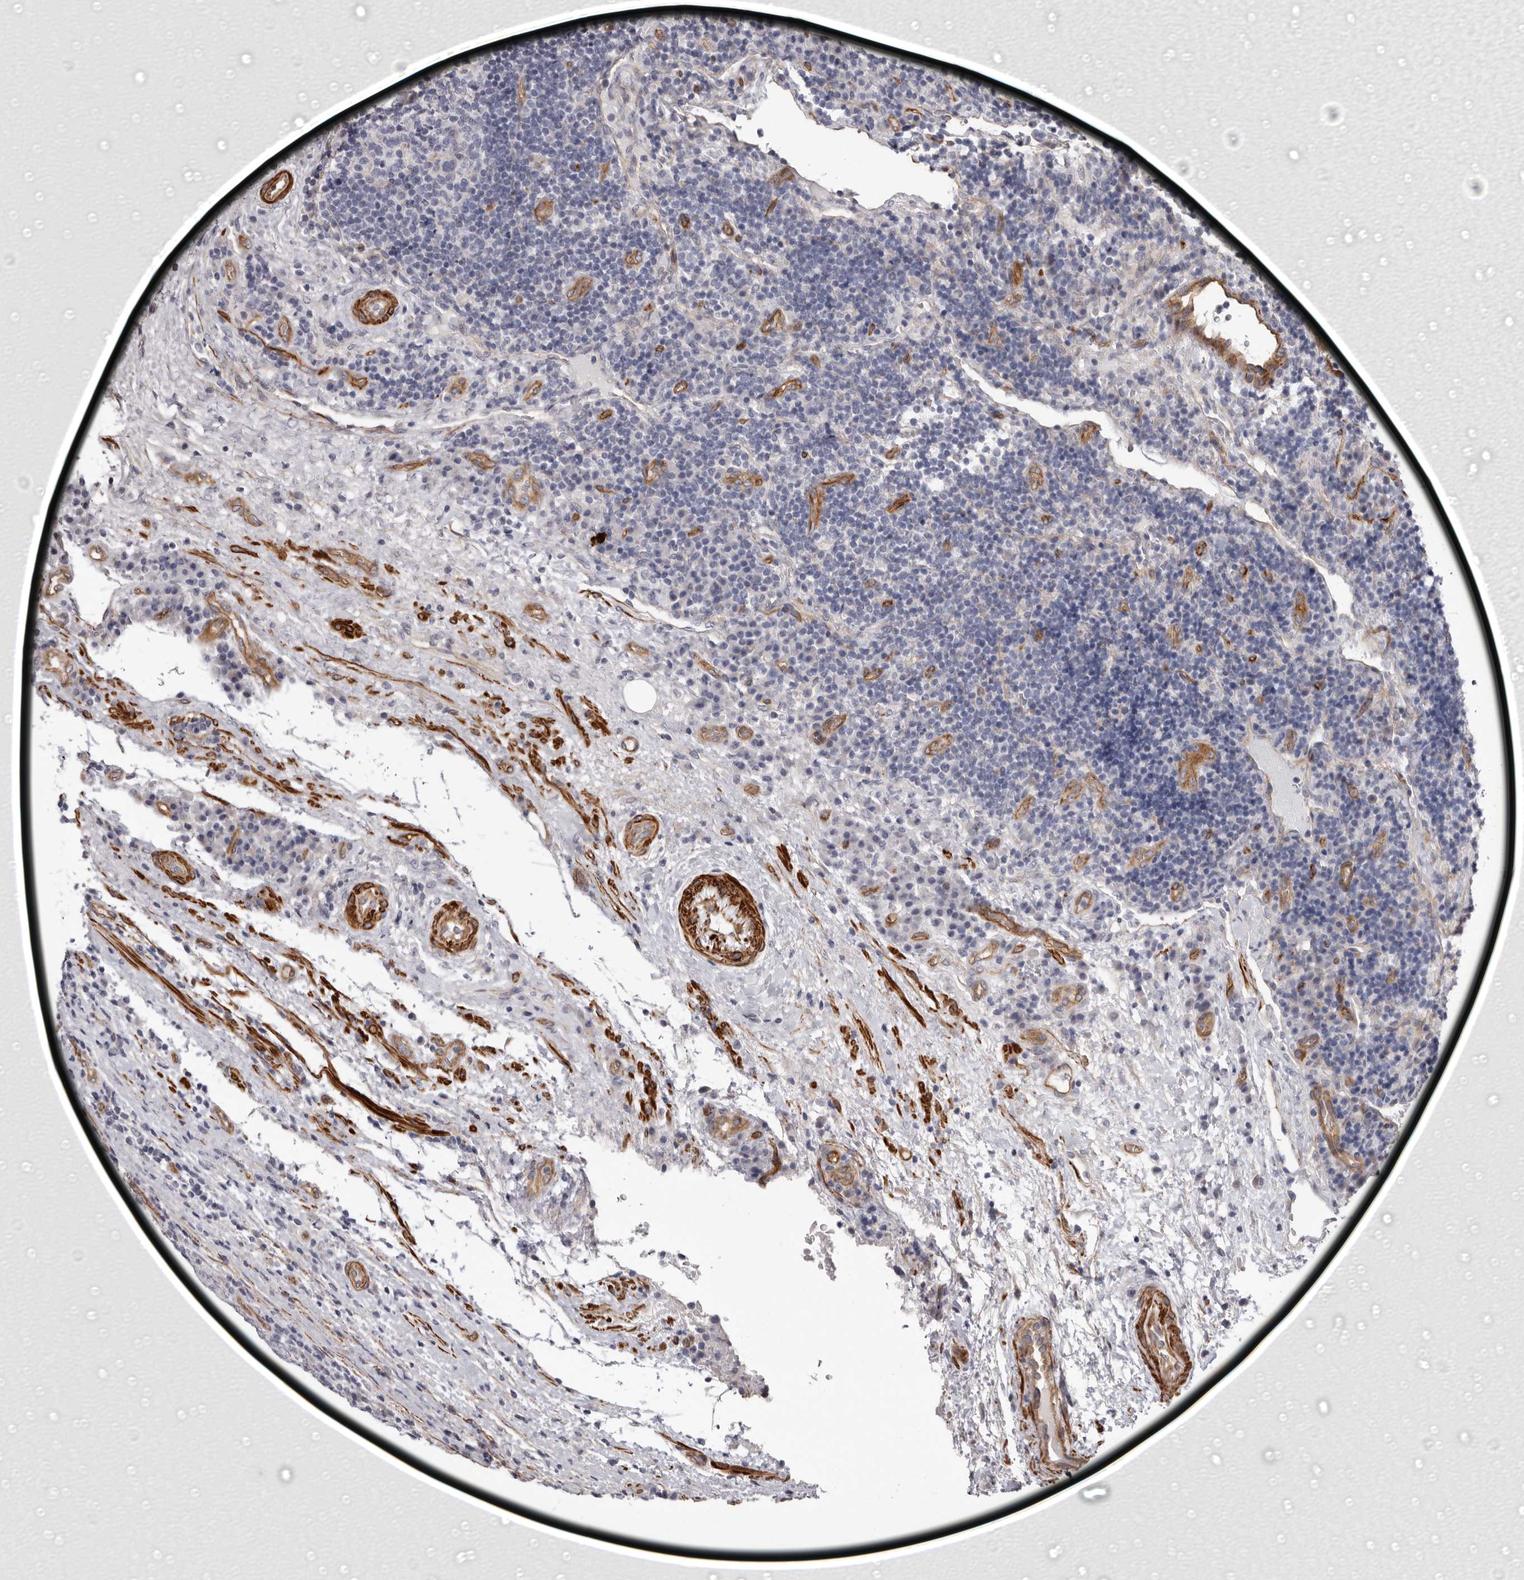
{"staining": {"intensity": "negative", "quantity": "none", "location": "none"}, "tissue": "head and neck cancer", "cell_type": "Tumor cells", "image_type": "cancer", "snomed": [{"axis": "morphology", "description": "Squamous cell carcinoma, NOS"}, {"axis": "morphology", "description": "Squamous cell carcinoma, metastatic, NOS"}, {"axis": "topography", "description": "Lymph node"}, {"axis": "topography", "description": "Head-Neck"}], "caption": "IHC image of head and neck cancer stained for a protein (brown), which shows no expression in tumor cells. Brightfield microscopy of IHC stained with DAB (brown) and hematoxylin (blue), captured at high magnification.", "gene": "ADGRL4", "patient": {"sex": "male", "age": 62}}